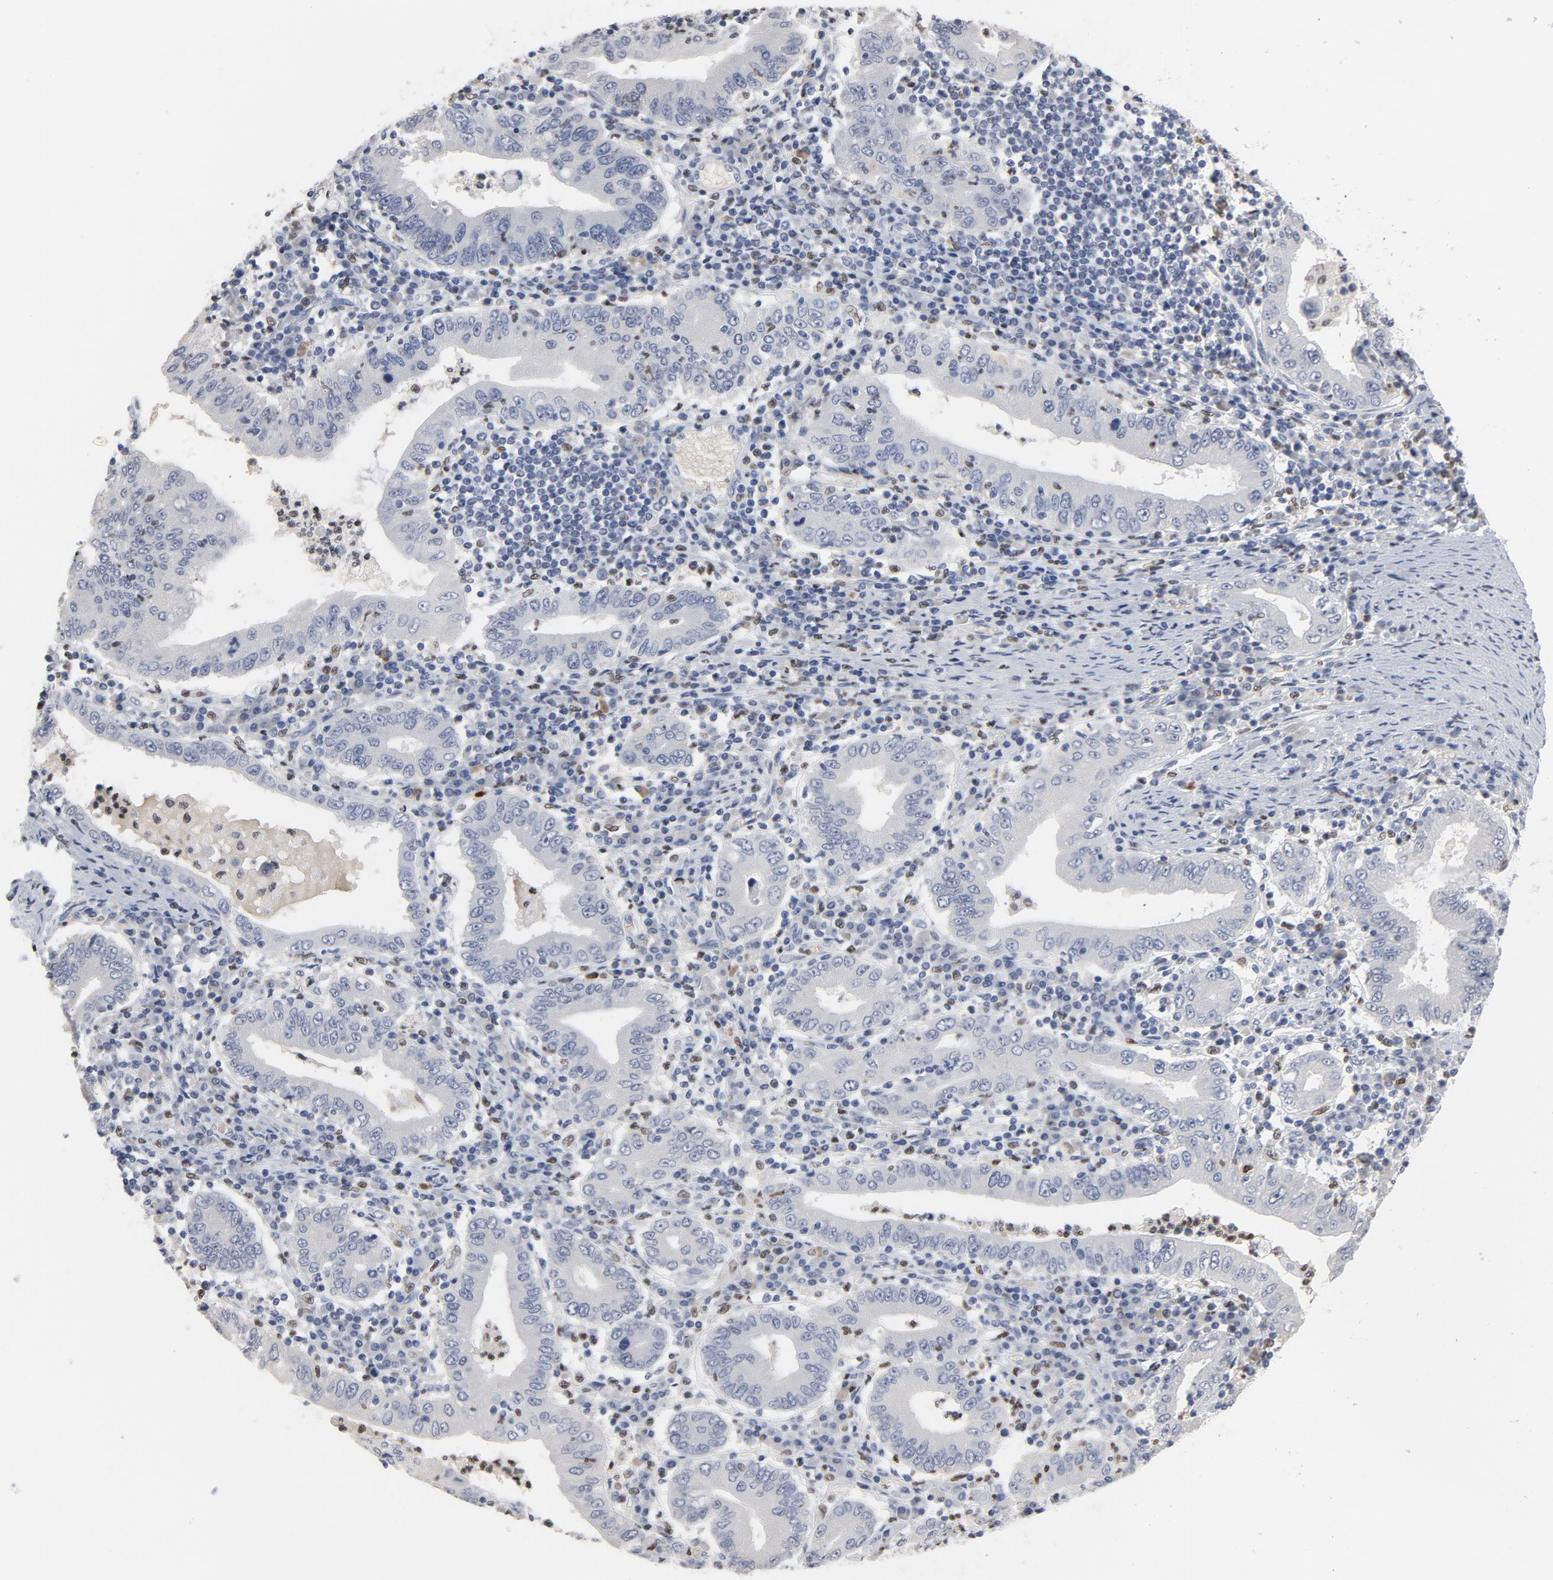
{"staining": {"intensity": "negative", "quantity": "none", "location": "none"}, "tissue": "stomach cancer", "cell_type": "Tumor cells", "image_type": "cancer", "snomed": [{"axis": "morphology", "description": "Normal tissue, NOS"}, {"axis": "morphology", "description": "Adenocarcinoma, NOS"}, {"axis": "topography", "description": "Esophagus"}, {"axis": "topography", "description": "Stomach, upper"}, {"axis": "topography", "description": "Peripheral nerve tissue"}], "caption": "This is a histopathology image of IHC staining of stomach adenocarcinoma, which shows no expression in tumor cells.", "gene": "SPI1", "patient": {"sex": "male", "age": 62}}